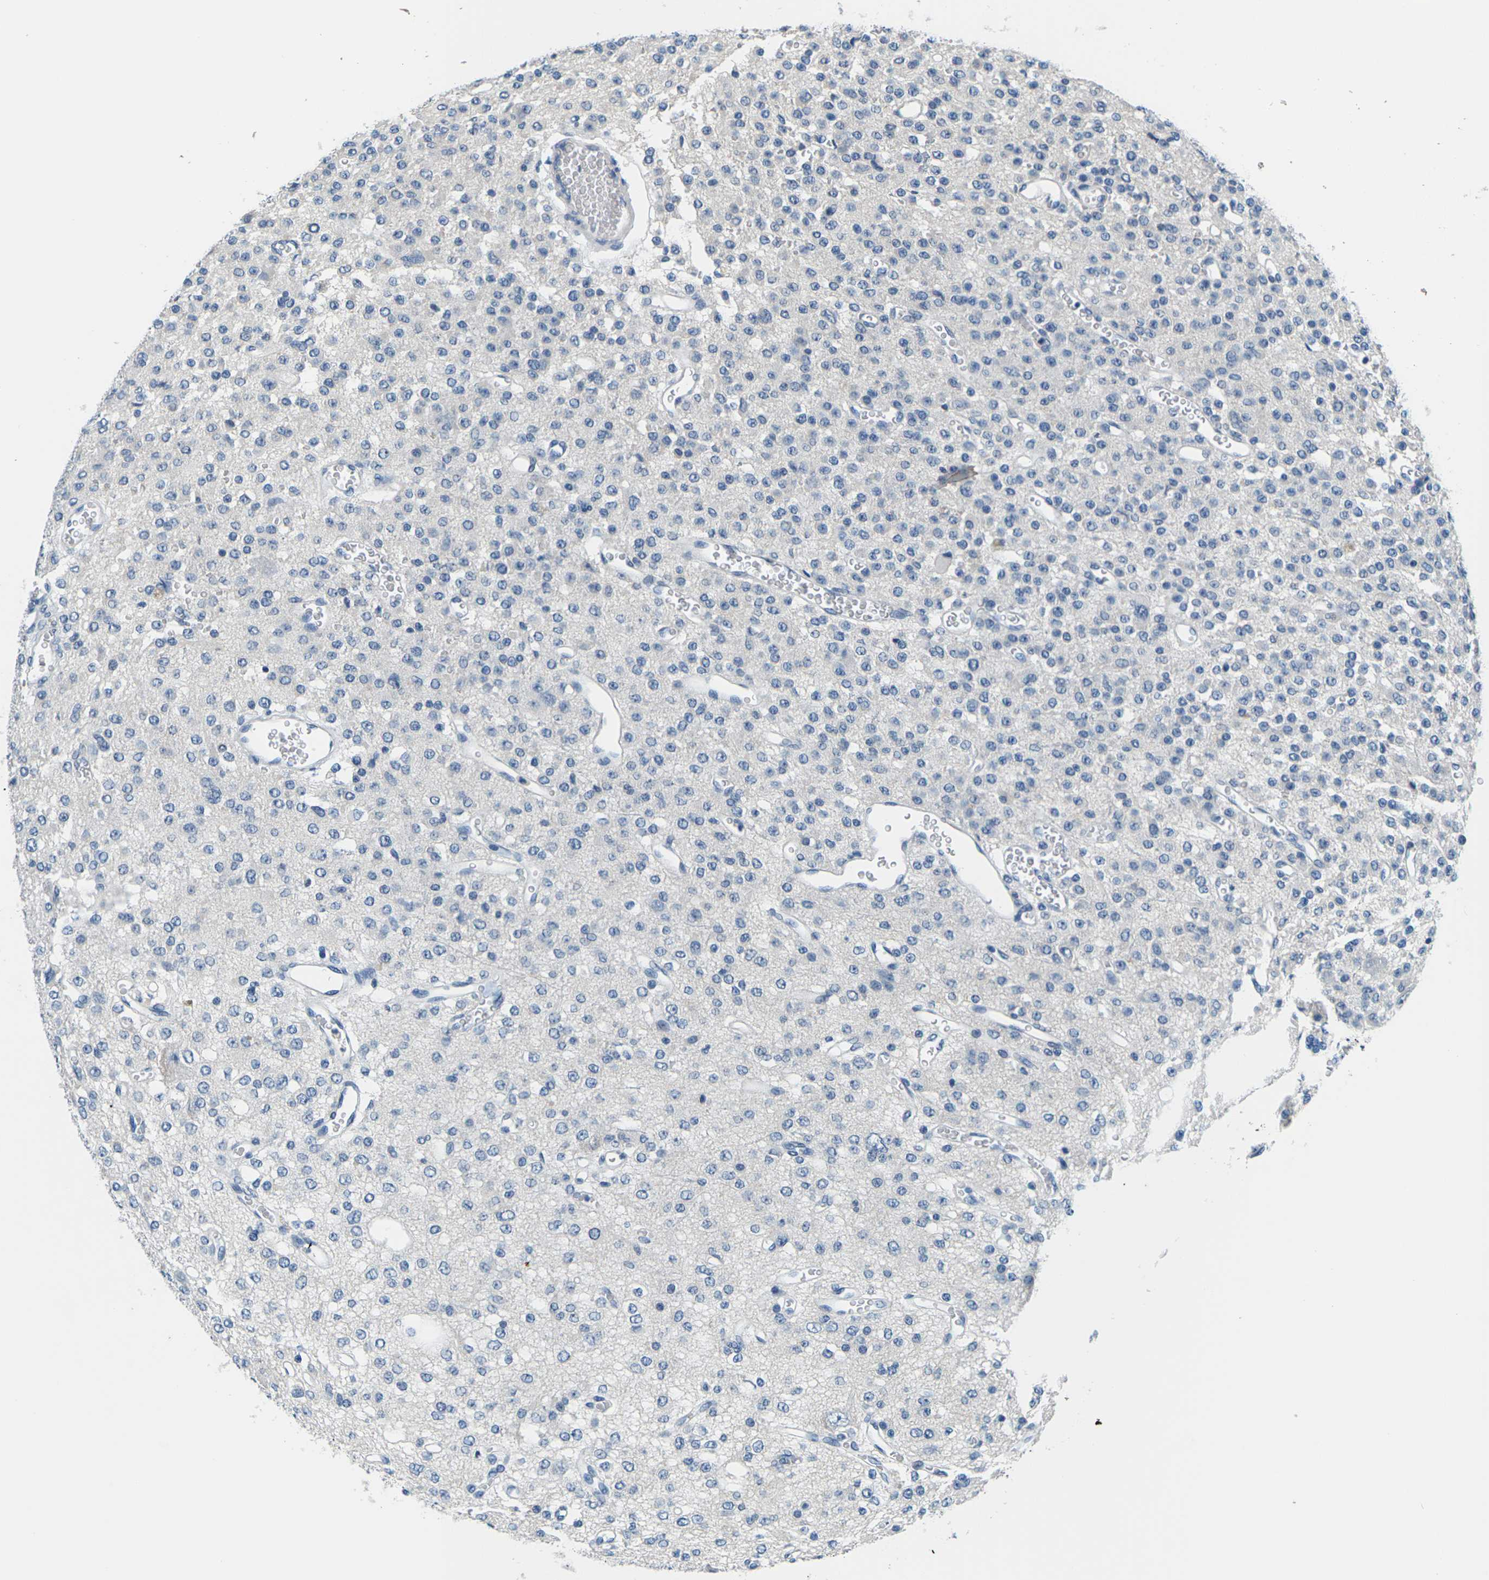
{"staining": {"intensity": "negative", "quantity": "none", "location": "none"}, "tissue": "glioma", "cell_type": "Tumor cells", "image_type": "cancer", "snomed": [{"axis": "morphology", "description": "Glioma, malignant, Low grade"}, {"axis": "topography", "description": "Brain"}], "caption": "Photomicrograph shows no protein expression in tumor cells of malignant glioma (low-grade) tissue. (DAB IHC, high magnification).", "gene": "UMOD", "patient": {"sex": "male", "age": 38}}